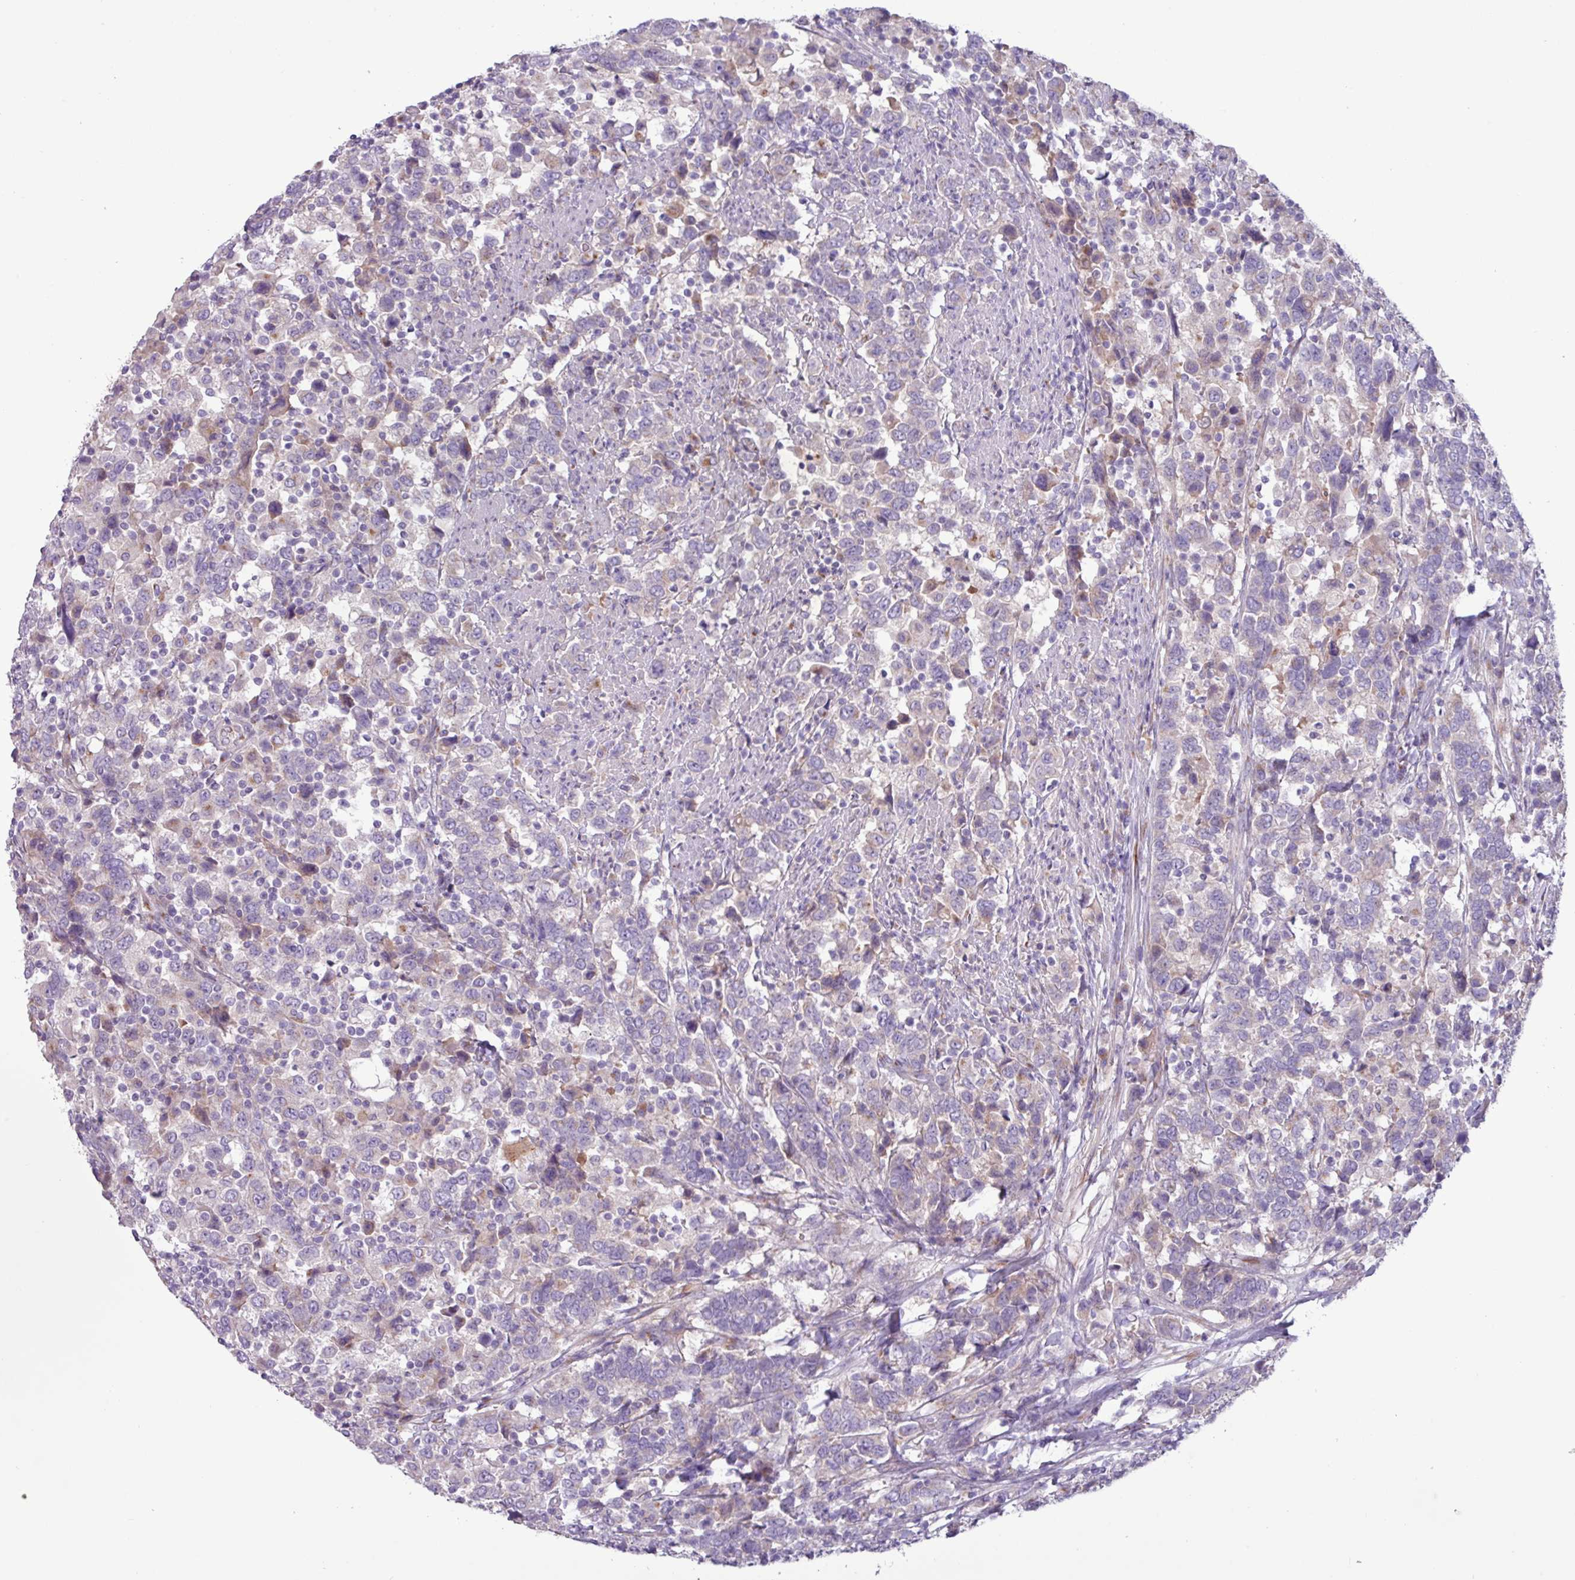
{"staining": {"intensity": "weak", "quantity": "<25%", "location": "cytoplasmic/membranous"}, "tissue": "urothelial cancer", "cell_type": "Tumor cells", "image_type": "cancer", "snomed": [{"axis": "morphology", "description": "Urothelial carcinoma, High grade"}, {"axis": "topography", "description": "Urinary bladder"}], "caption": "There is no significant staining in tumor cells of urothelial carcinoma (high-grade). (DAB (3,3'-diaminobenzidine) IHC, high magnification).", "gene": "STIMATE", "patient": {"sex": "male", "age": 61}}